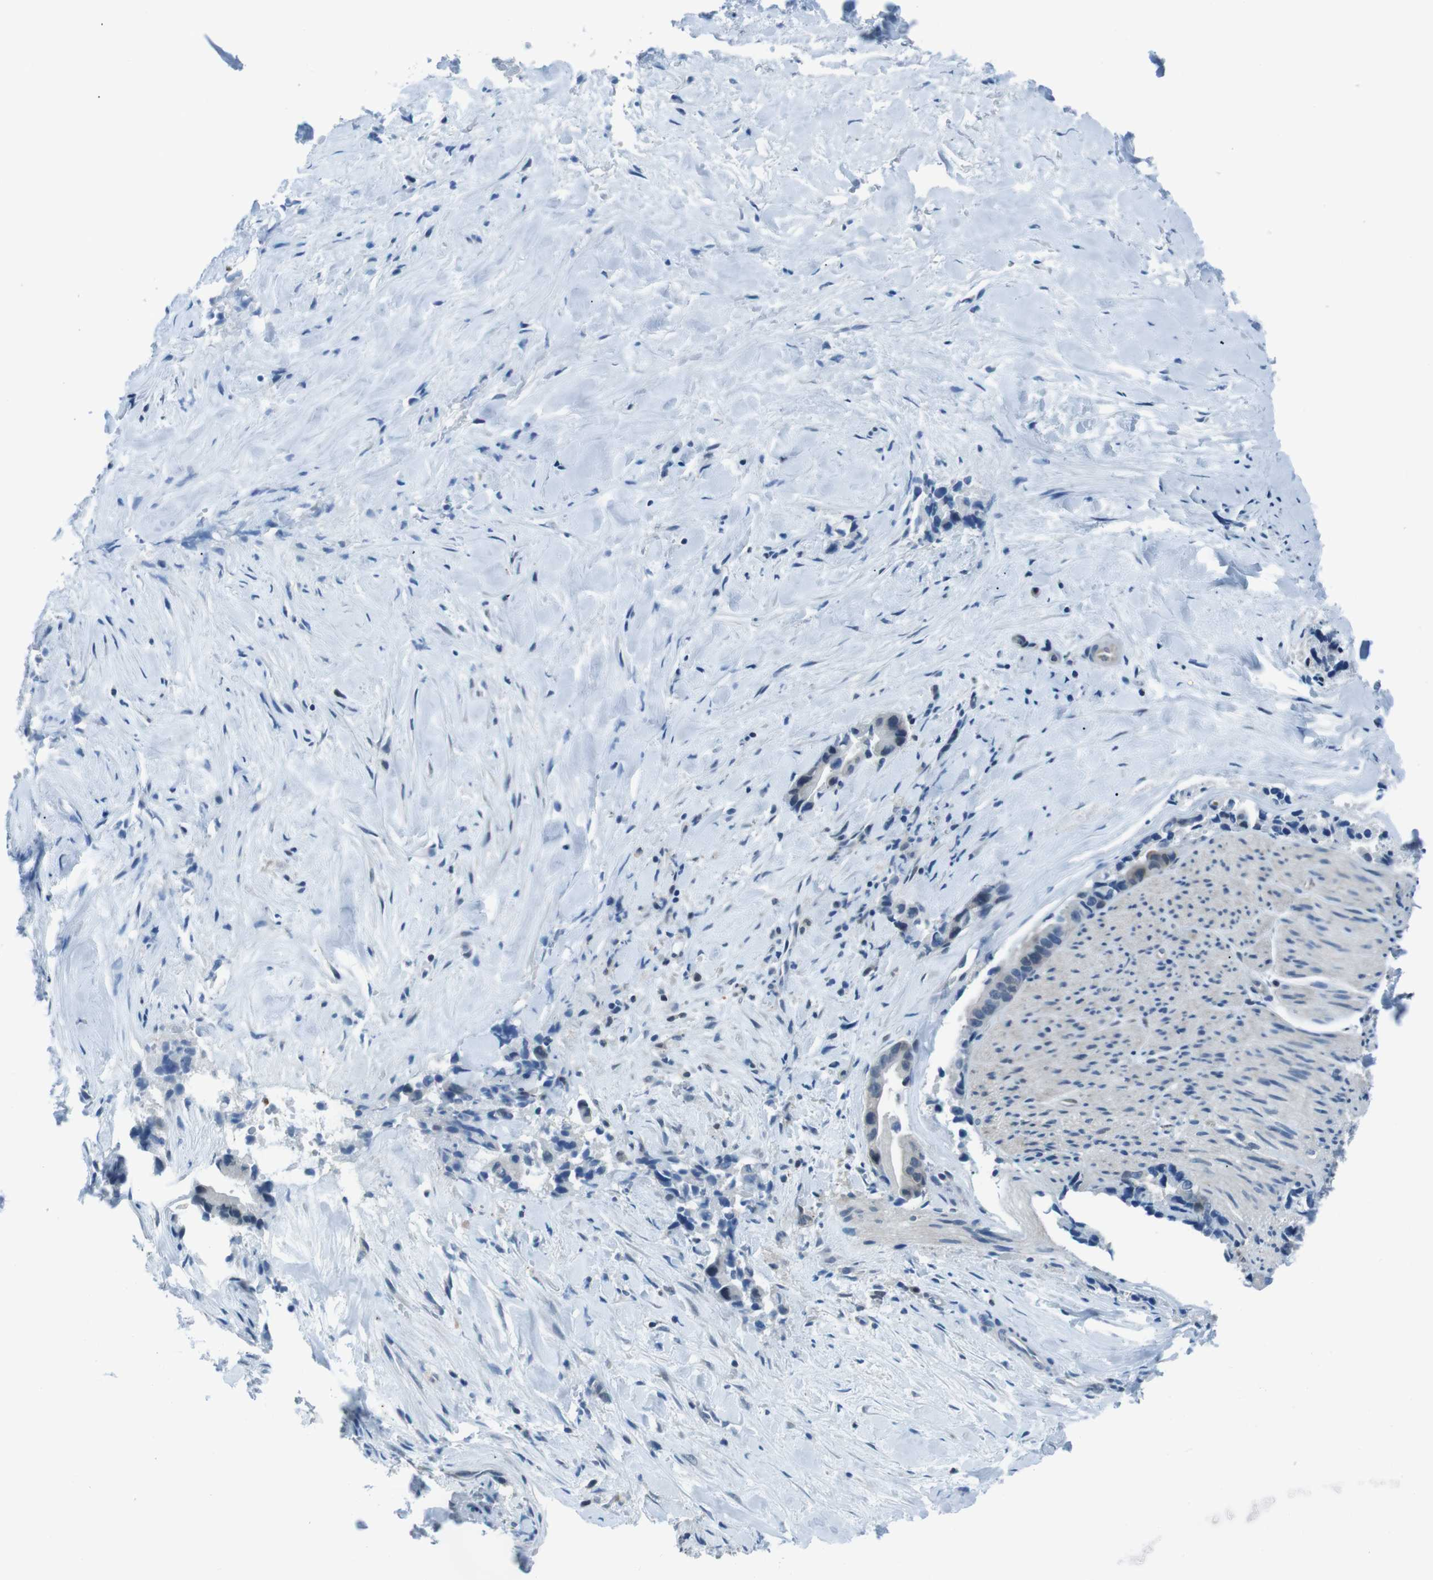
{"staining": {"intensity": "negative", "quantity": "none", "location": "none"}, "tissue": "liver cancer", "cell_type": "Tumor cells", "image_type": "cancer", "snomed": [{"axis": "morphology", "description": "Cholangiocarcinoma"}, {"axis": "topography", "description": "Liver"}], "caption": "IHC image of human cholangiocarcinoma (liver) stained for a protein (brown), which shows no expression in tumor cells.", "gene": "NANOS2", "patient": {"sex": "female", "age": 55}}